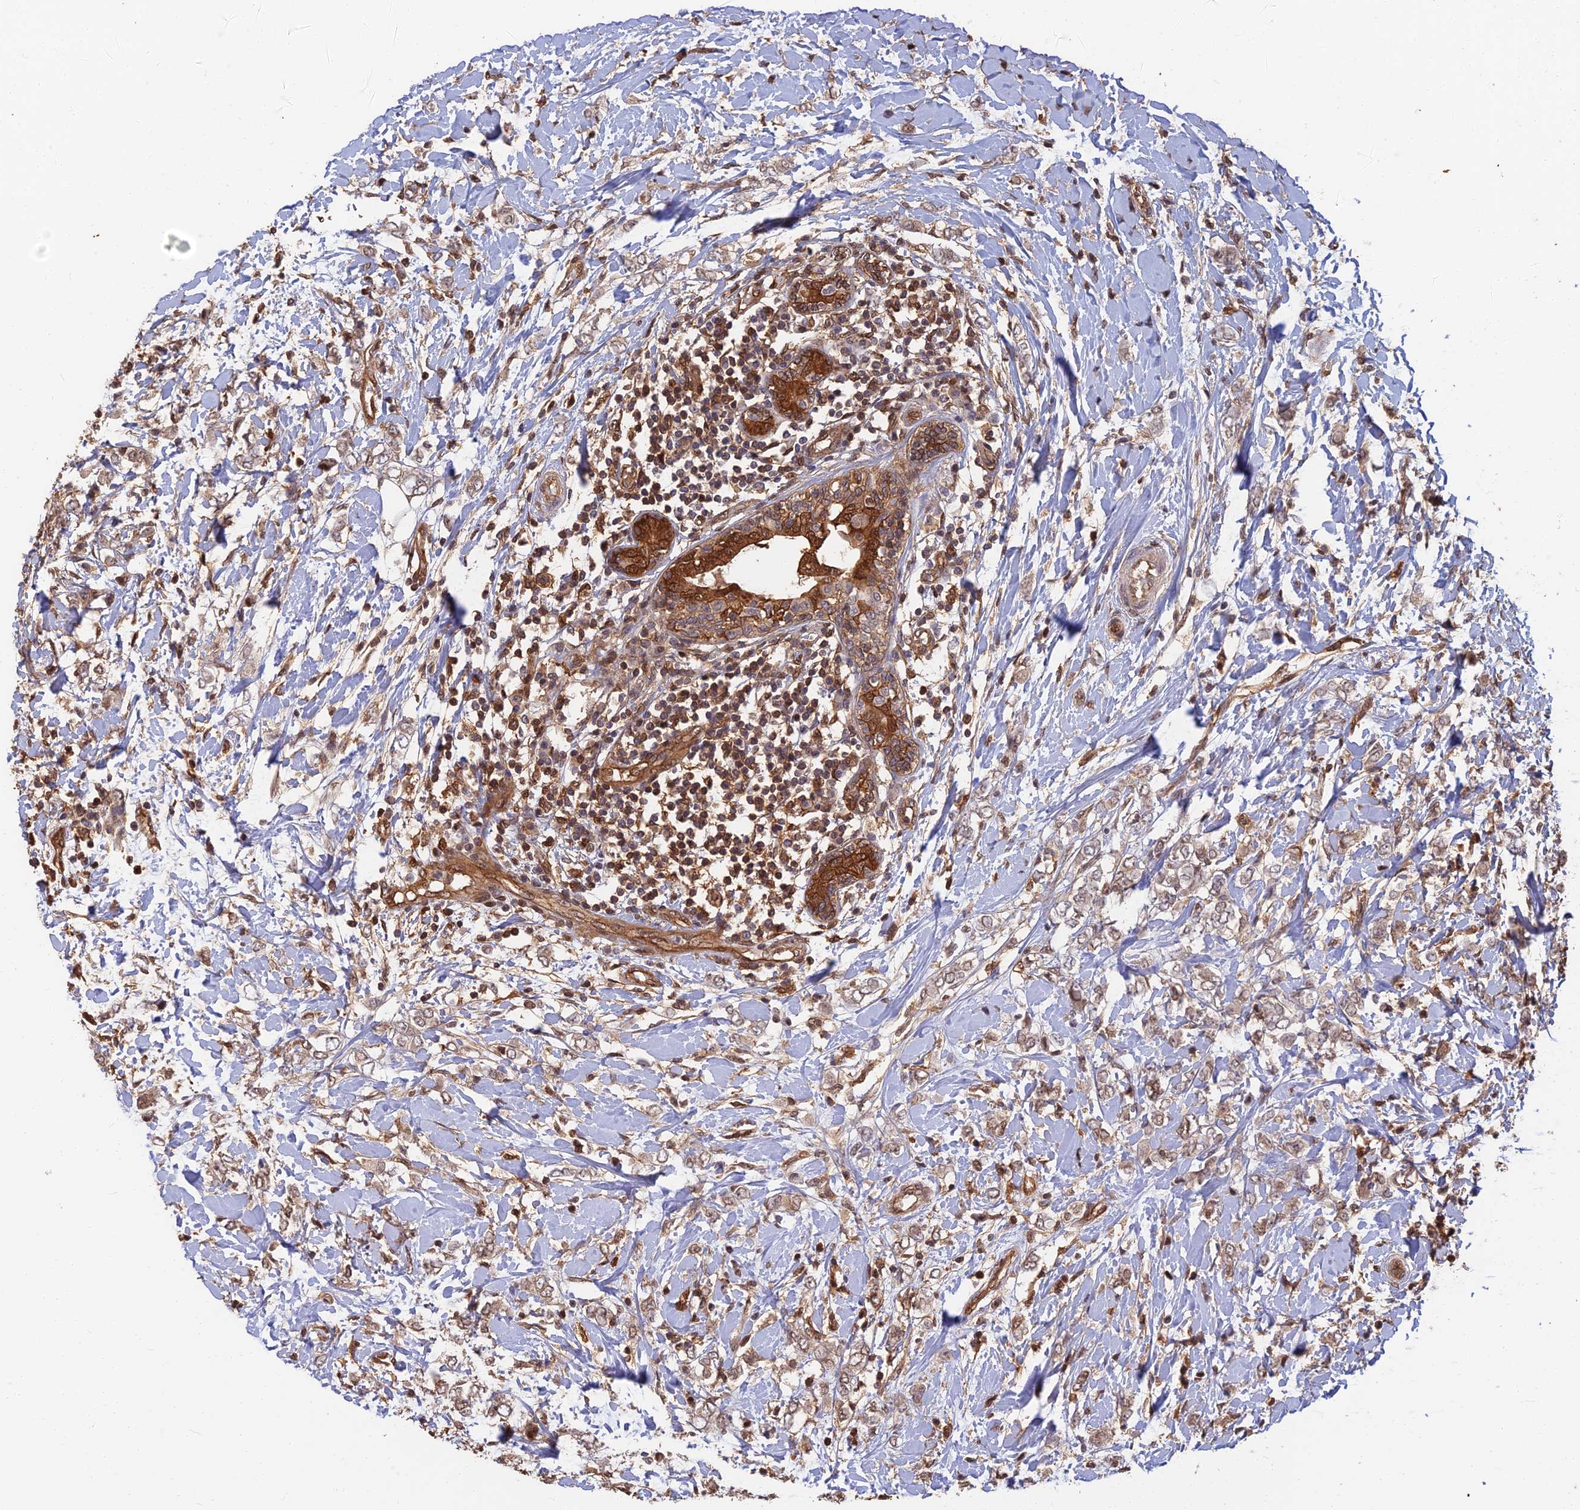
{"staining": {"intensity": "weak", "quantity": ">75%", "location": "cytoplasmic/membranous"}, "tissue": "breast cancer", "cell_type": "Tumor cells", "image_type": "cancer", "snomed": [{"axis": "morphology", "description": "Normal tissue, NOS"}, {"axis": "morphology", "description": "Lobular carcinoma"}, {"axis": "topography", "description": "Breast"}], "caption": "Protein expression analysis of breast cancer (lobular carcinoma) displays weak cytoplasmic/membranous expression in about >75% of tumor cells.", "gene": "LRRN3", "patient": {"sex": "female", "age": 47}}